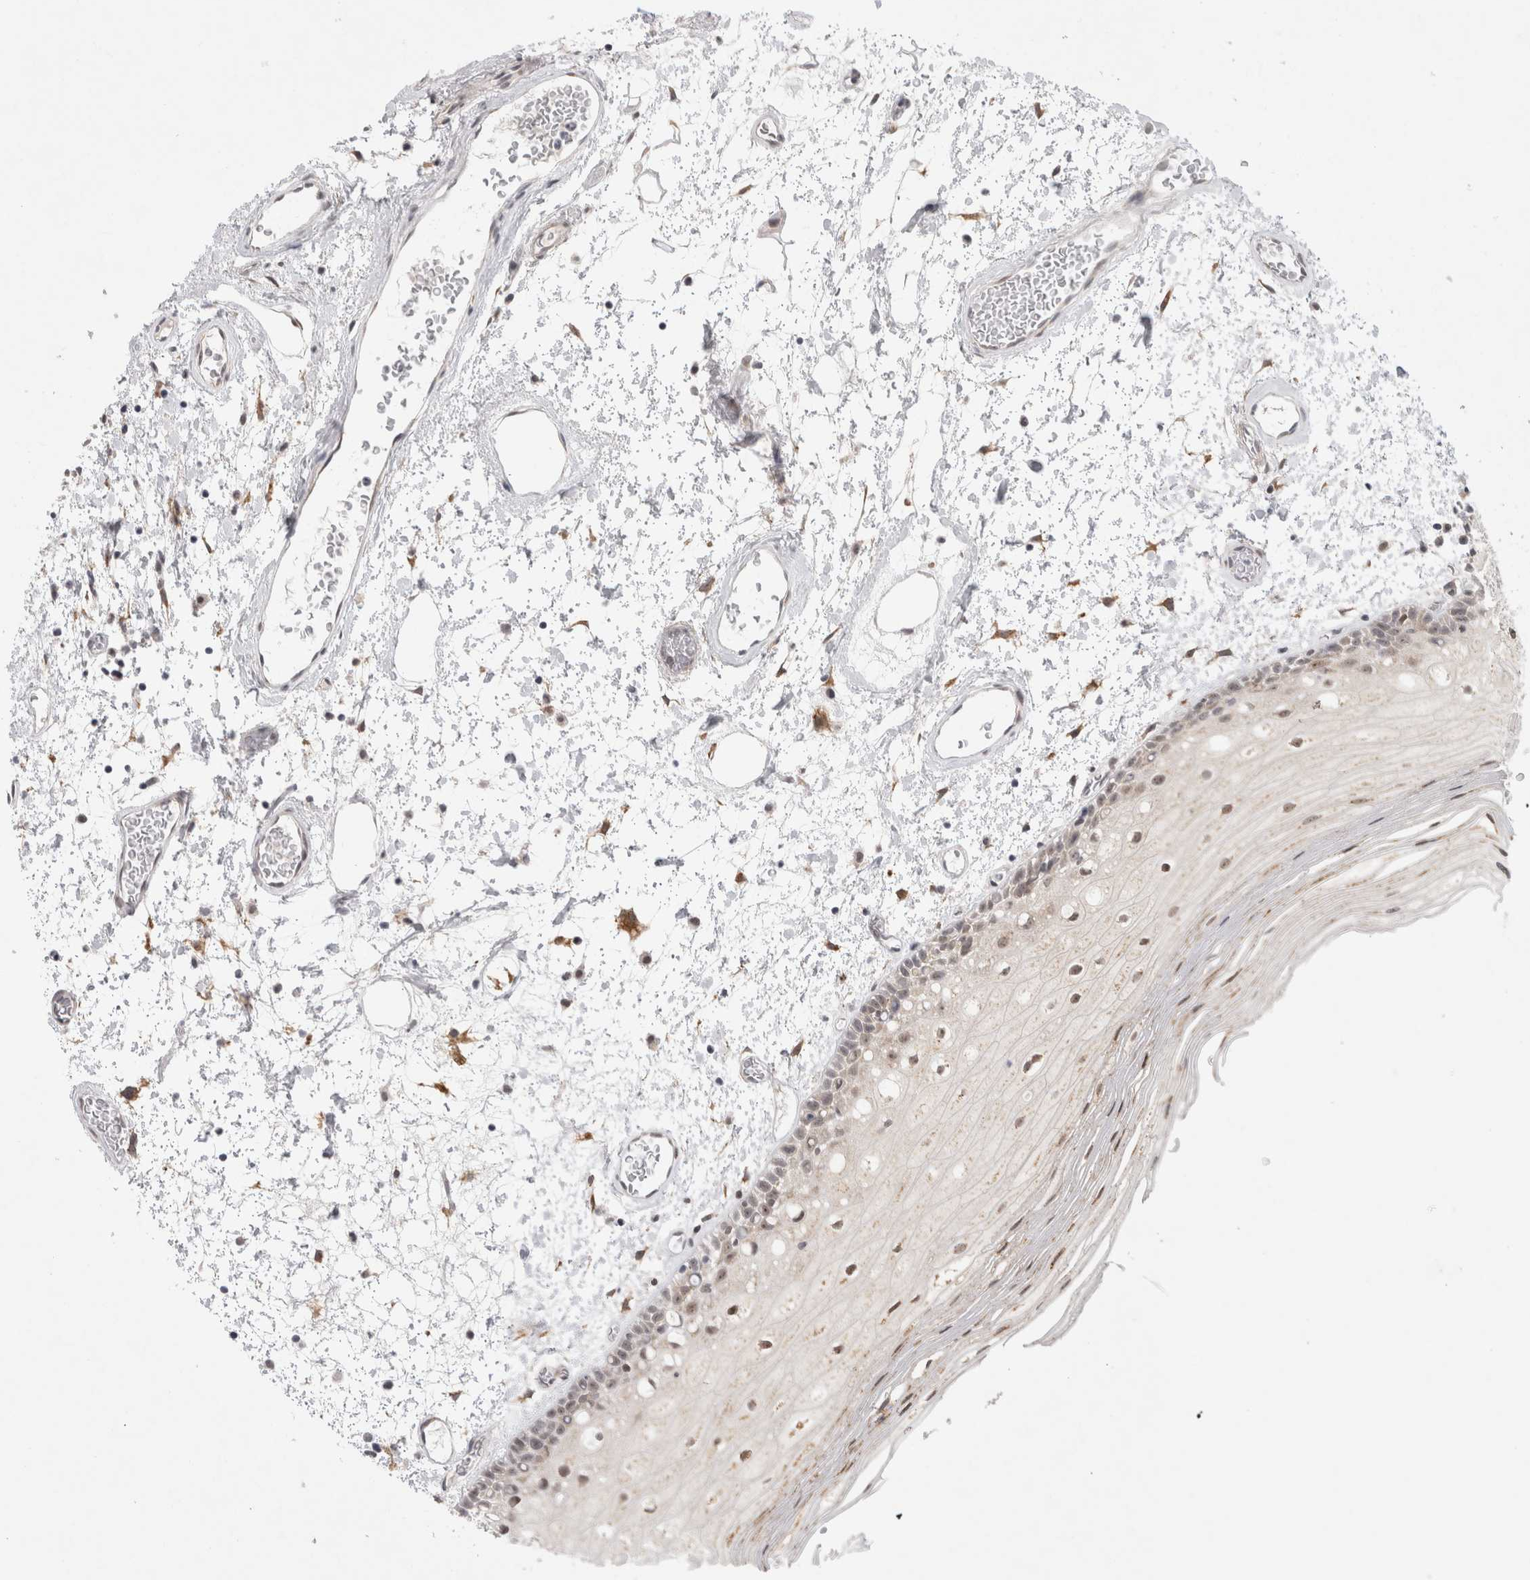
{"staining": {"intensity": "moderate", "quantity": "25%-75%", "location": "cytoplasmic/membranous,nuclear"}, "tissue": "oral mucosa", "cell_type": "Squamous epithelial cells", "image_type": "normal", "snomed": [{"axis": "morphology", "description": "Normal tissue, NOS"}, {"axis": "topography", "description": "Oral tissue"}], "caption": "Benign oral mucosa shows moderate cytoplasmic/membranous,nuclear positivity in about 25%-75% of squamous epithelial cells (IHC, brightfield microscopy, high magnification)..", "gene": "TRMT1L", "patient": {"sex": "male", "age": 52}}